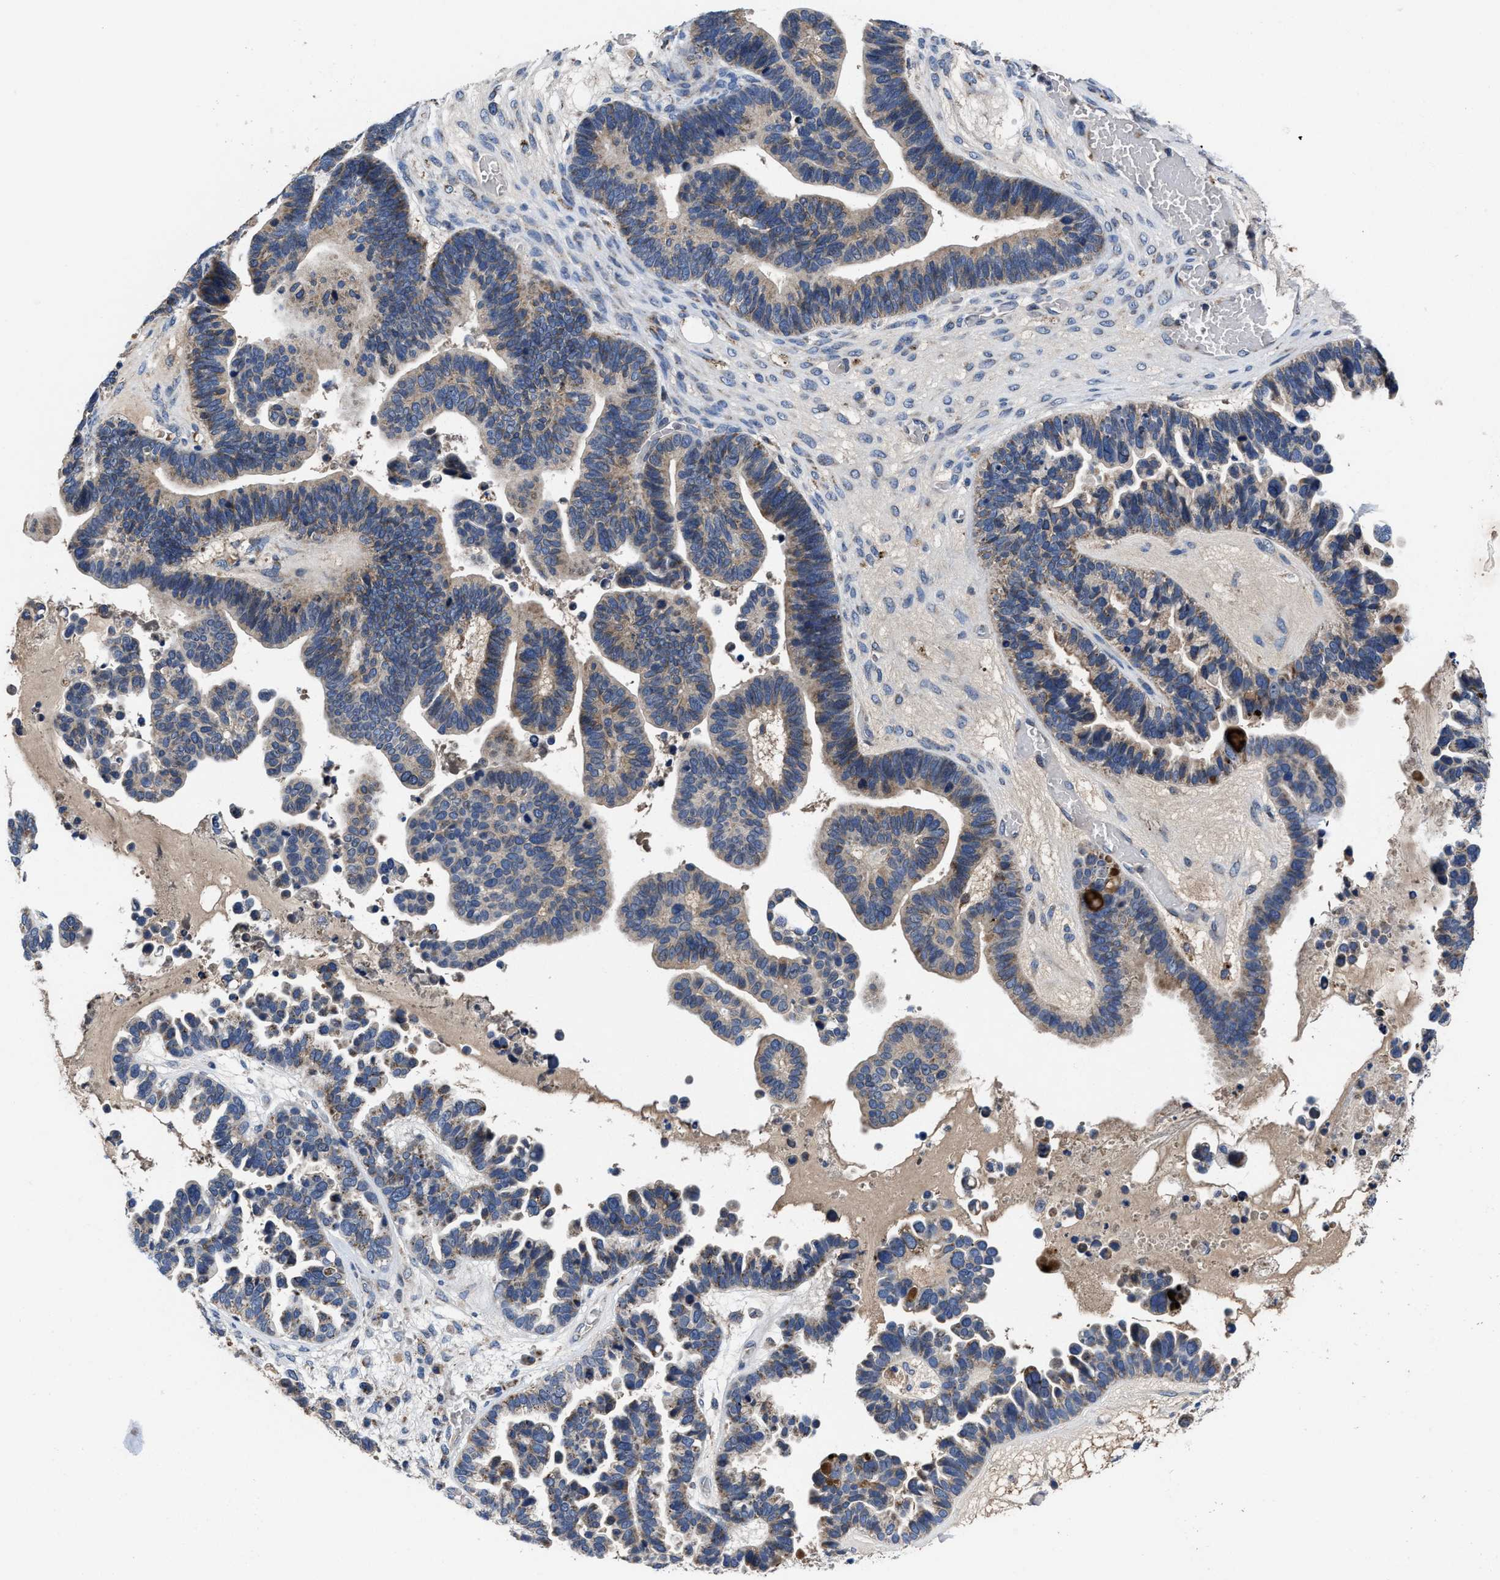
{"staining": {"intensity": "weak", "quantity": ">75%", "location": "cytoplasmic/membranous"}, "tissue": "ovarian cancer", "cell_type": "Tumor cells", "image_type": "cancer", "snomed": [{"axis": "morphology", "description": "Cystadenocarcinoma, serous, NOS"}, {"axis": "topography", "description": "Ovary"}], "caption": "Serous cystadenocarcinoma (ovarian) stained with DAB immunohistochemistry (IHC) exhibits low levels of weak cytoplasmic/membranous positivity in about >75% of tumor cells. (brown staining indicates protein expression, while blue staining denotes nuclei).", "gene": "CACNA1D", "patient": {"sex": "female", "age": 56}}